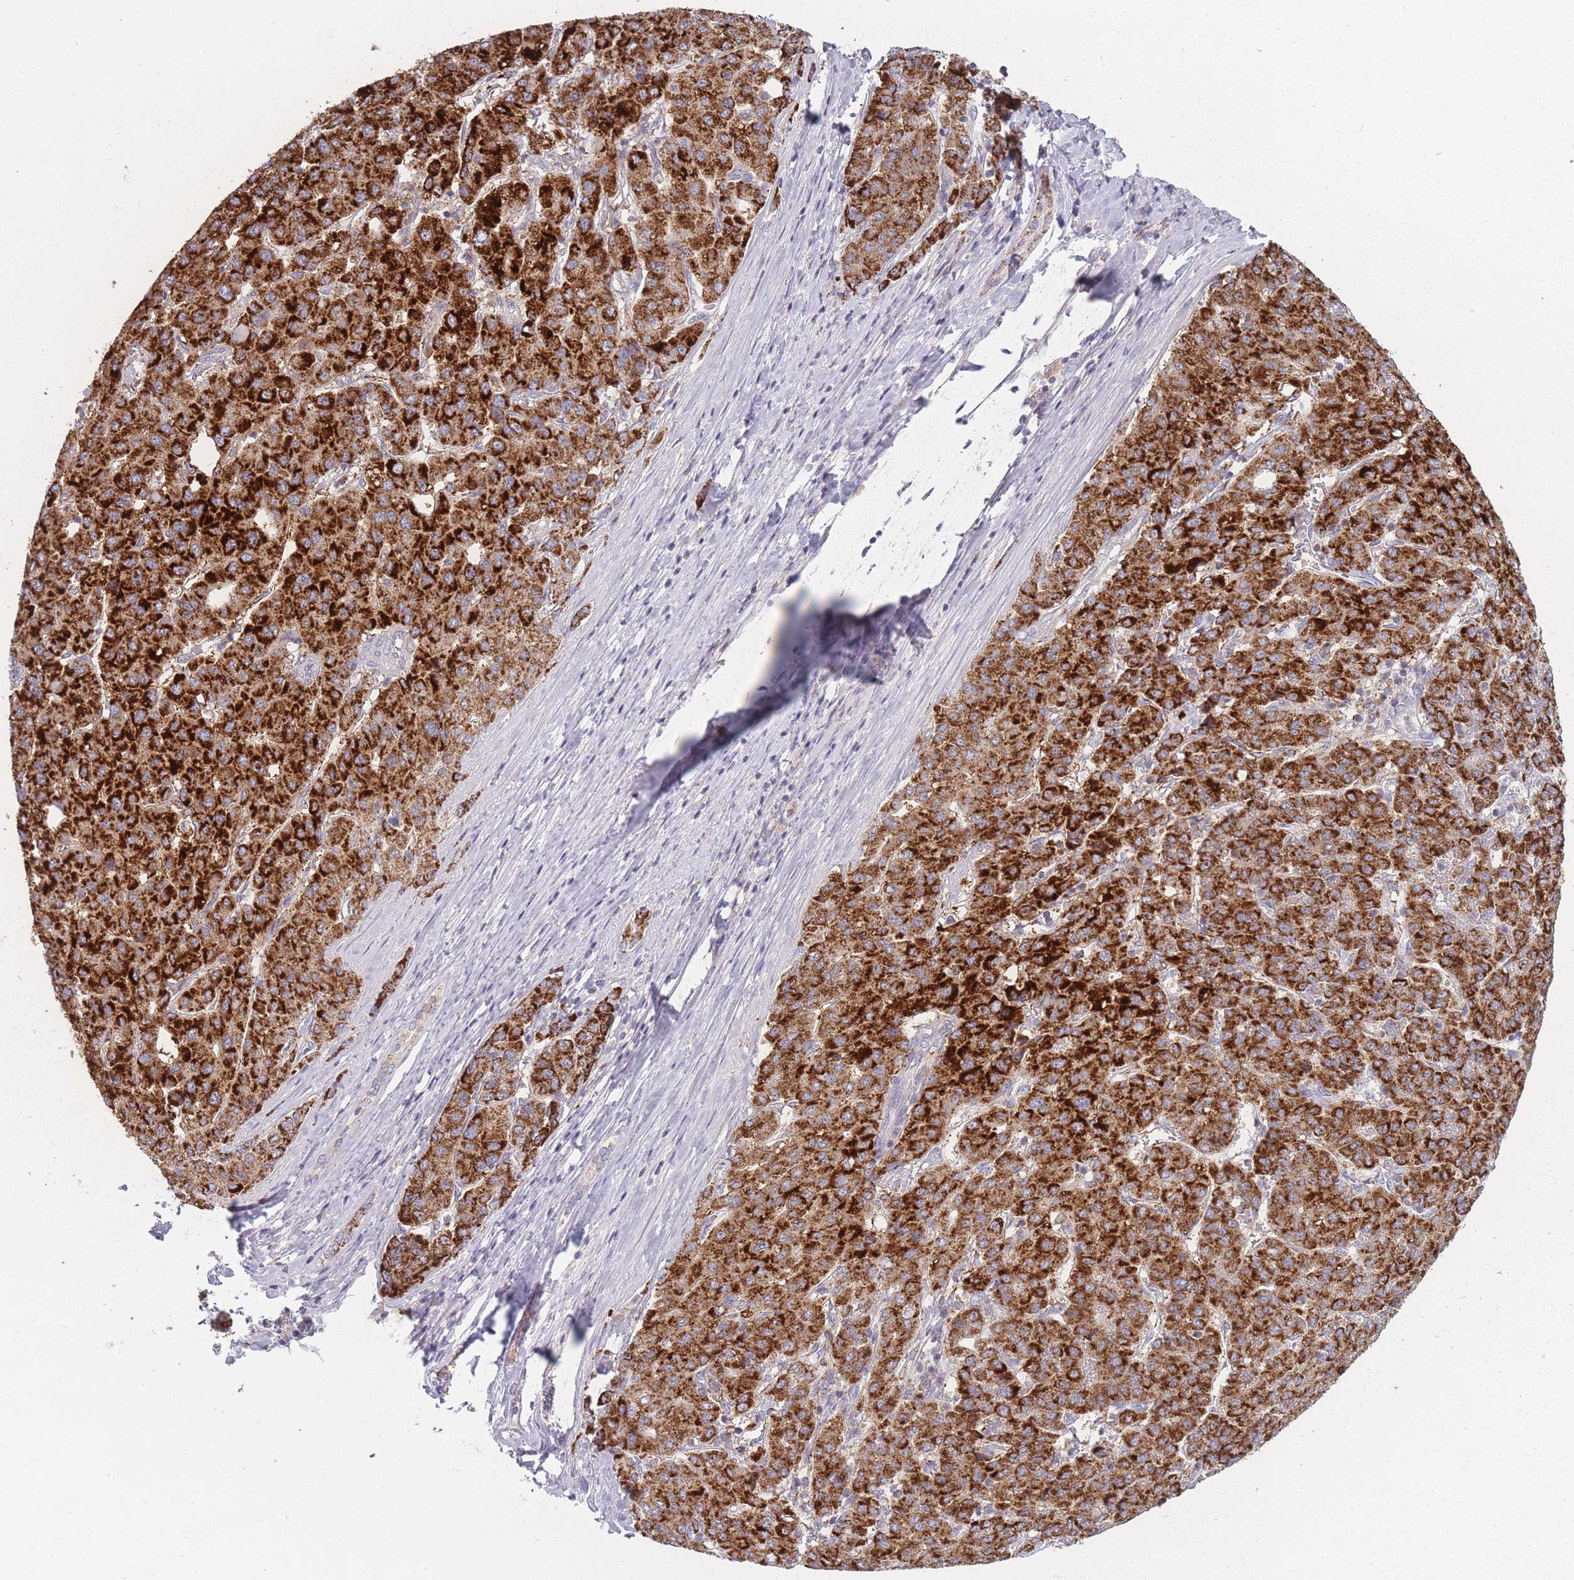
{"staining": {"intensity": "strong", "quantity": ">75%", "location": "cytoplasmic/membranous"}, "tissue": "liver cancer", "cell_type": "Tumor cells", "image_type": "cancer", "snomed": [{"axis": "morphology", "description": "Carcinoma, Hepatocellular, NOS"}, {"axis": "topography", "description": "Liver"}], "caption": "Protein staining demonstrates strong cytoplasmic/membranous staining in approximately >75% of tumor cells in liver cancer (hepatocellular carcinoma). The staining was performed using DAB (3,3'-diaminobenzidine) to visualize the protein expression in brown, while the nuclei were stained in blue with hematoxylin (Magnification: 20x).", "gene": "PEX11B", "patient": {"sex": "male", "age": 65}}